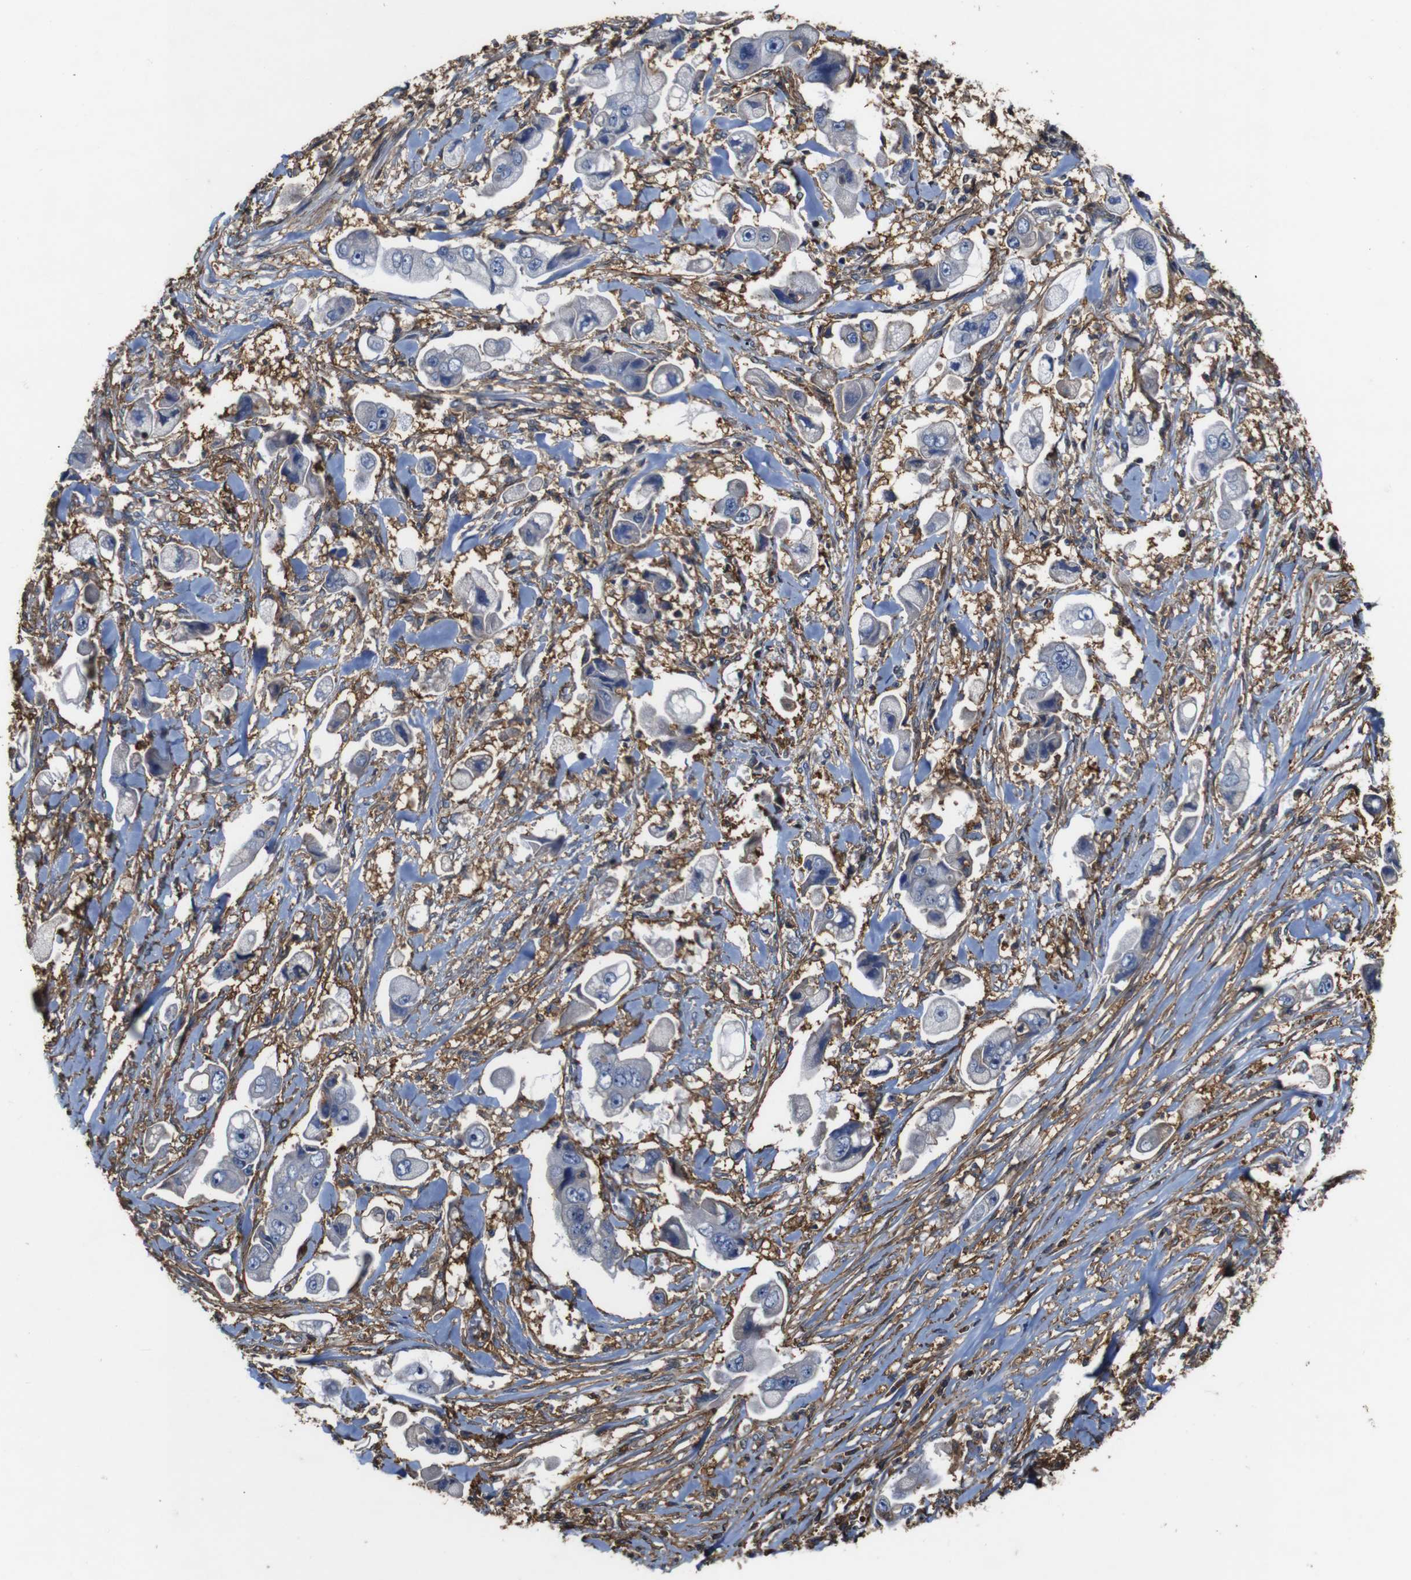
{"staining": {"intensity": "negative", "quantity": "none", "location": "none"}, "tissue": "stomach cancer", "cell_type": "Tumor cells", "image_type": "cancer", "snomed": [{"axis": "morphology", "description": "Adenocarcinoma, NOS"}, {"axis": "topography", "description": "Stomach"}], "caption": "An immunohistochemistry (IHC) photomicrograph of stomach cancer (adenocarcinoma) is shown. There is no staining in tumor cells of stomach cancer (adenocarcinoma).", "gene": "PI4KA", "patient": {"sex": "male", "age": 62}}